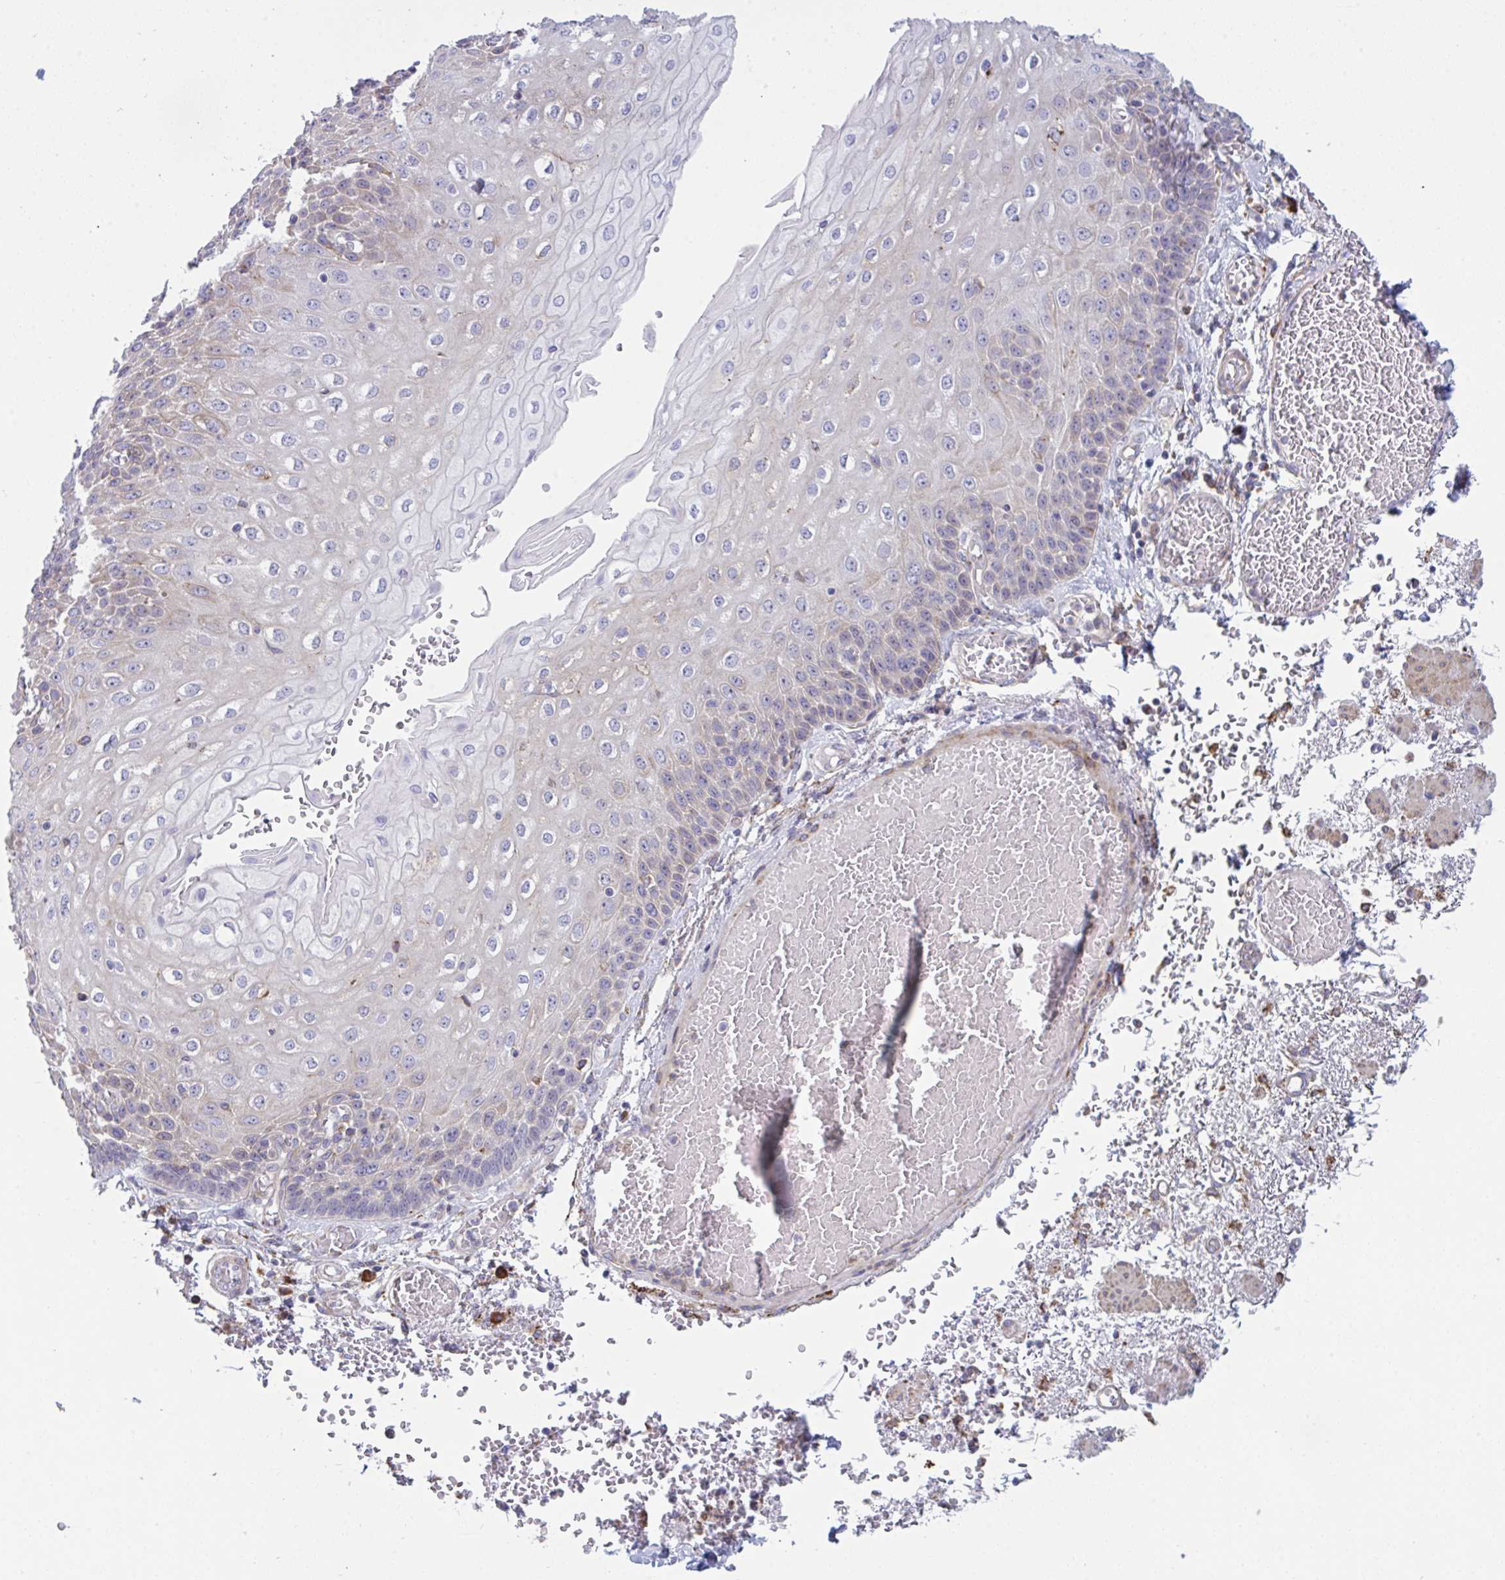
{"staining": {"intensity": "weak", "quantity": "<25%", "location": "cytoplasmic/membranous"}, "tissue": "esophagus", "cell_type": "Squamous epithelial cells", "image_type": "normal", "snomed": [{"axis": "morphology", "description": "Normal tissue, NOS"}, {"axis": "morphology", "description": "Adenocarcinoma, NOS"}, {"axis": "topography", "description": "Esophagus"}], "caption": "DAB (3,3'-diaminobenzidine) immunohistochemical staining of benign human esophagus displays no significant staining in squamous epithelial cells. (IHC, brightfield microscopy, high magnification).", "gene": "MYMK", "patient": {"sex": "male", "age": 81}}